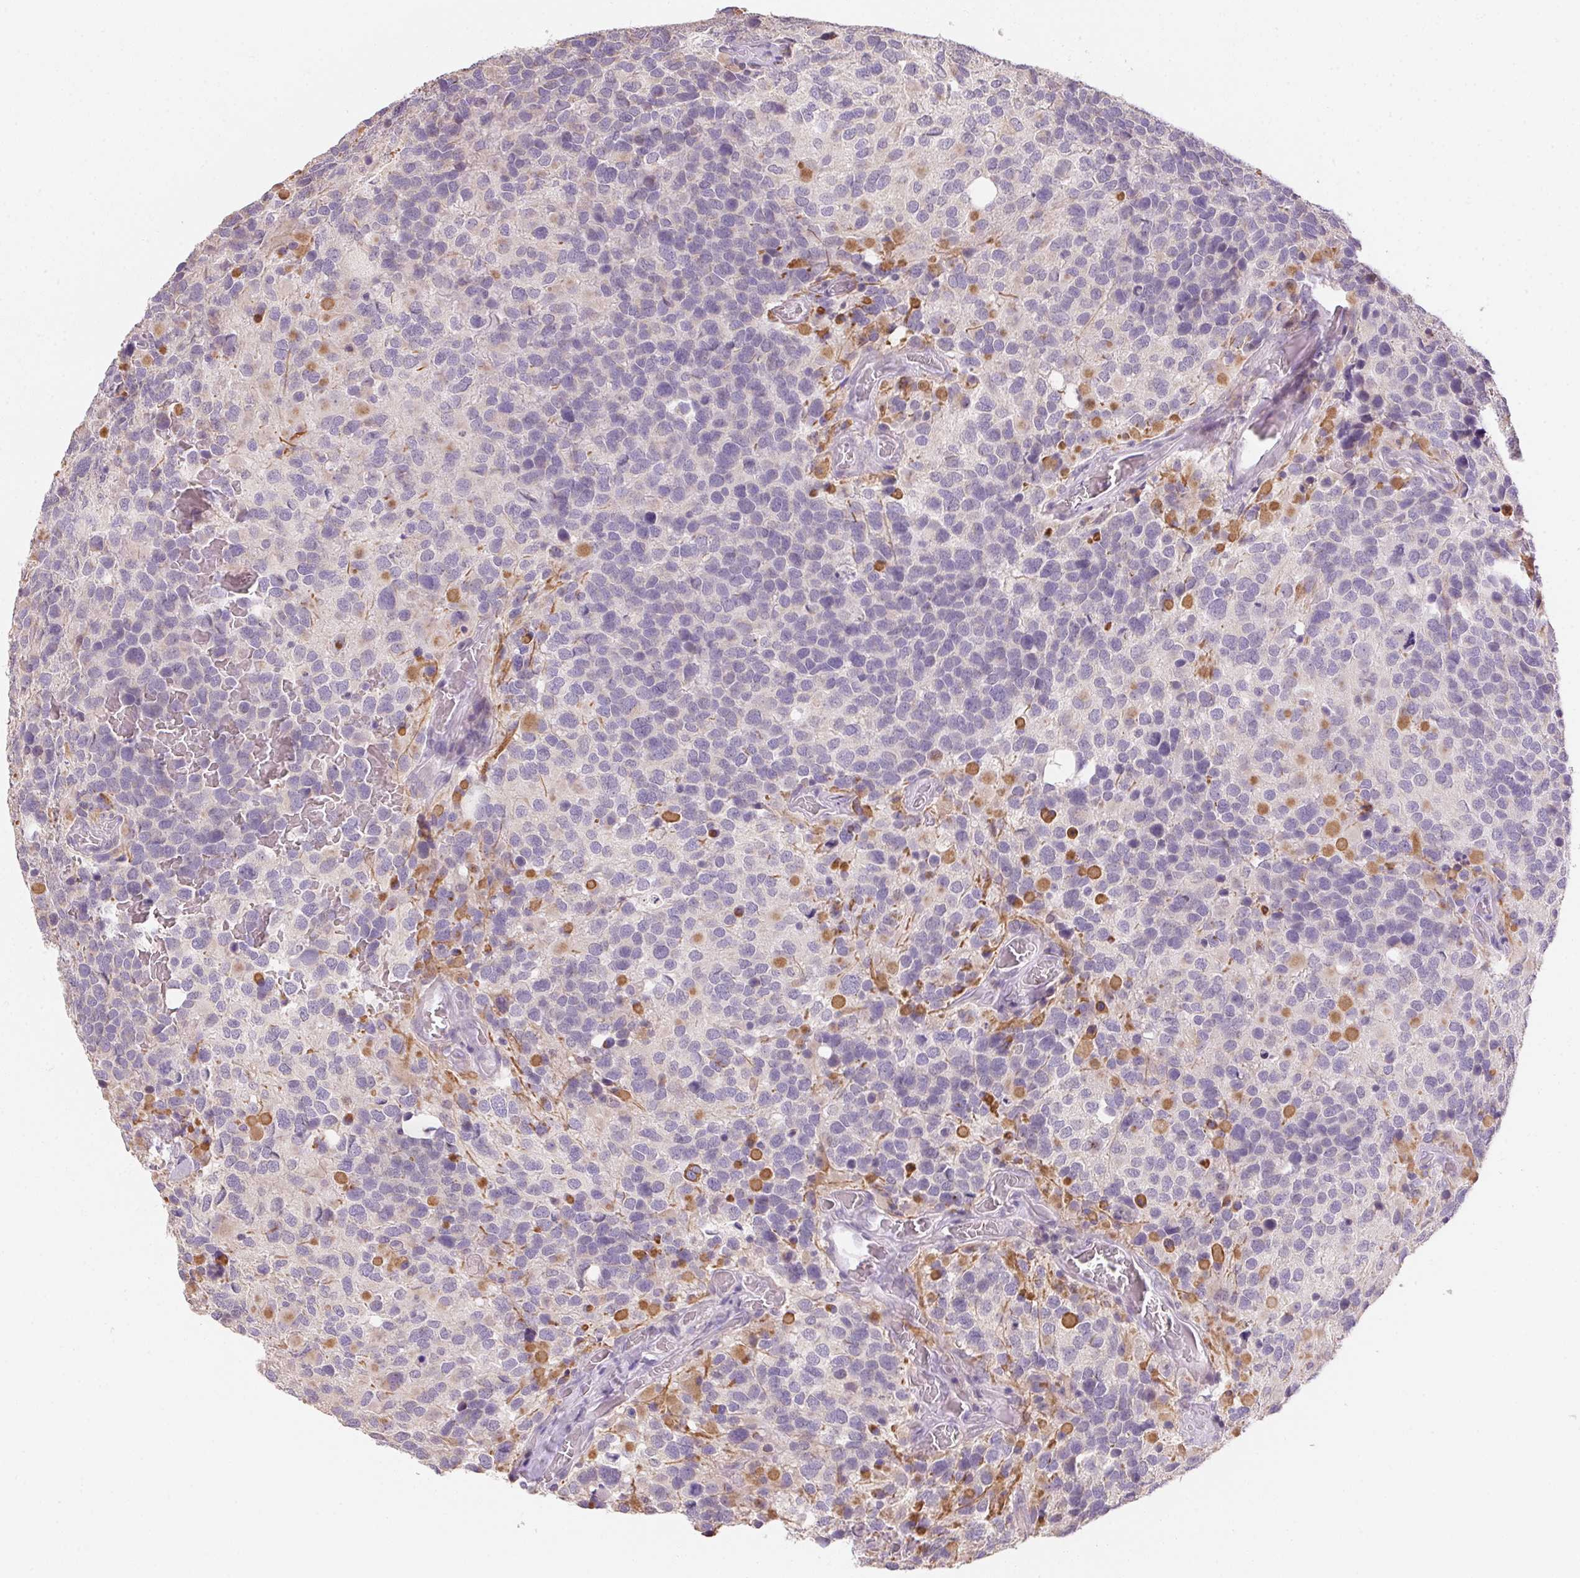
{"staining": {"intensity": "negative", "quantity": "none", "location": "none"}, "tissue": "glioma", "cell_type": "Tumor cells", "image_type": "cancer", "snomed": [{"axis": "morphology", "description": "Glioma, malignant, High grade"}, {"axis": "topography", "description": "Brain"}], "caption": "Tumor cells are negative for protein expression in human glioma. (Stains: DAB (3,3'-diaminobenzidine) IHC with hematoxylin counter stain, Microscopy: brightfield microscopy at high magnification).", "gene": "ALDH8A1", "patient": {"sex": "female", "age": 40}}